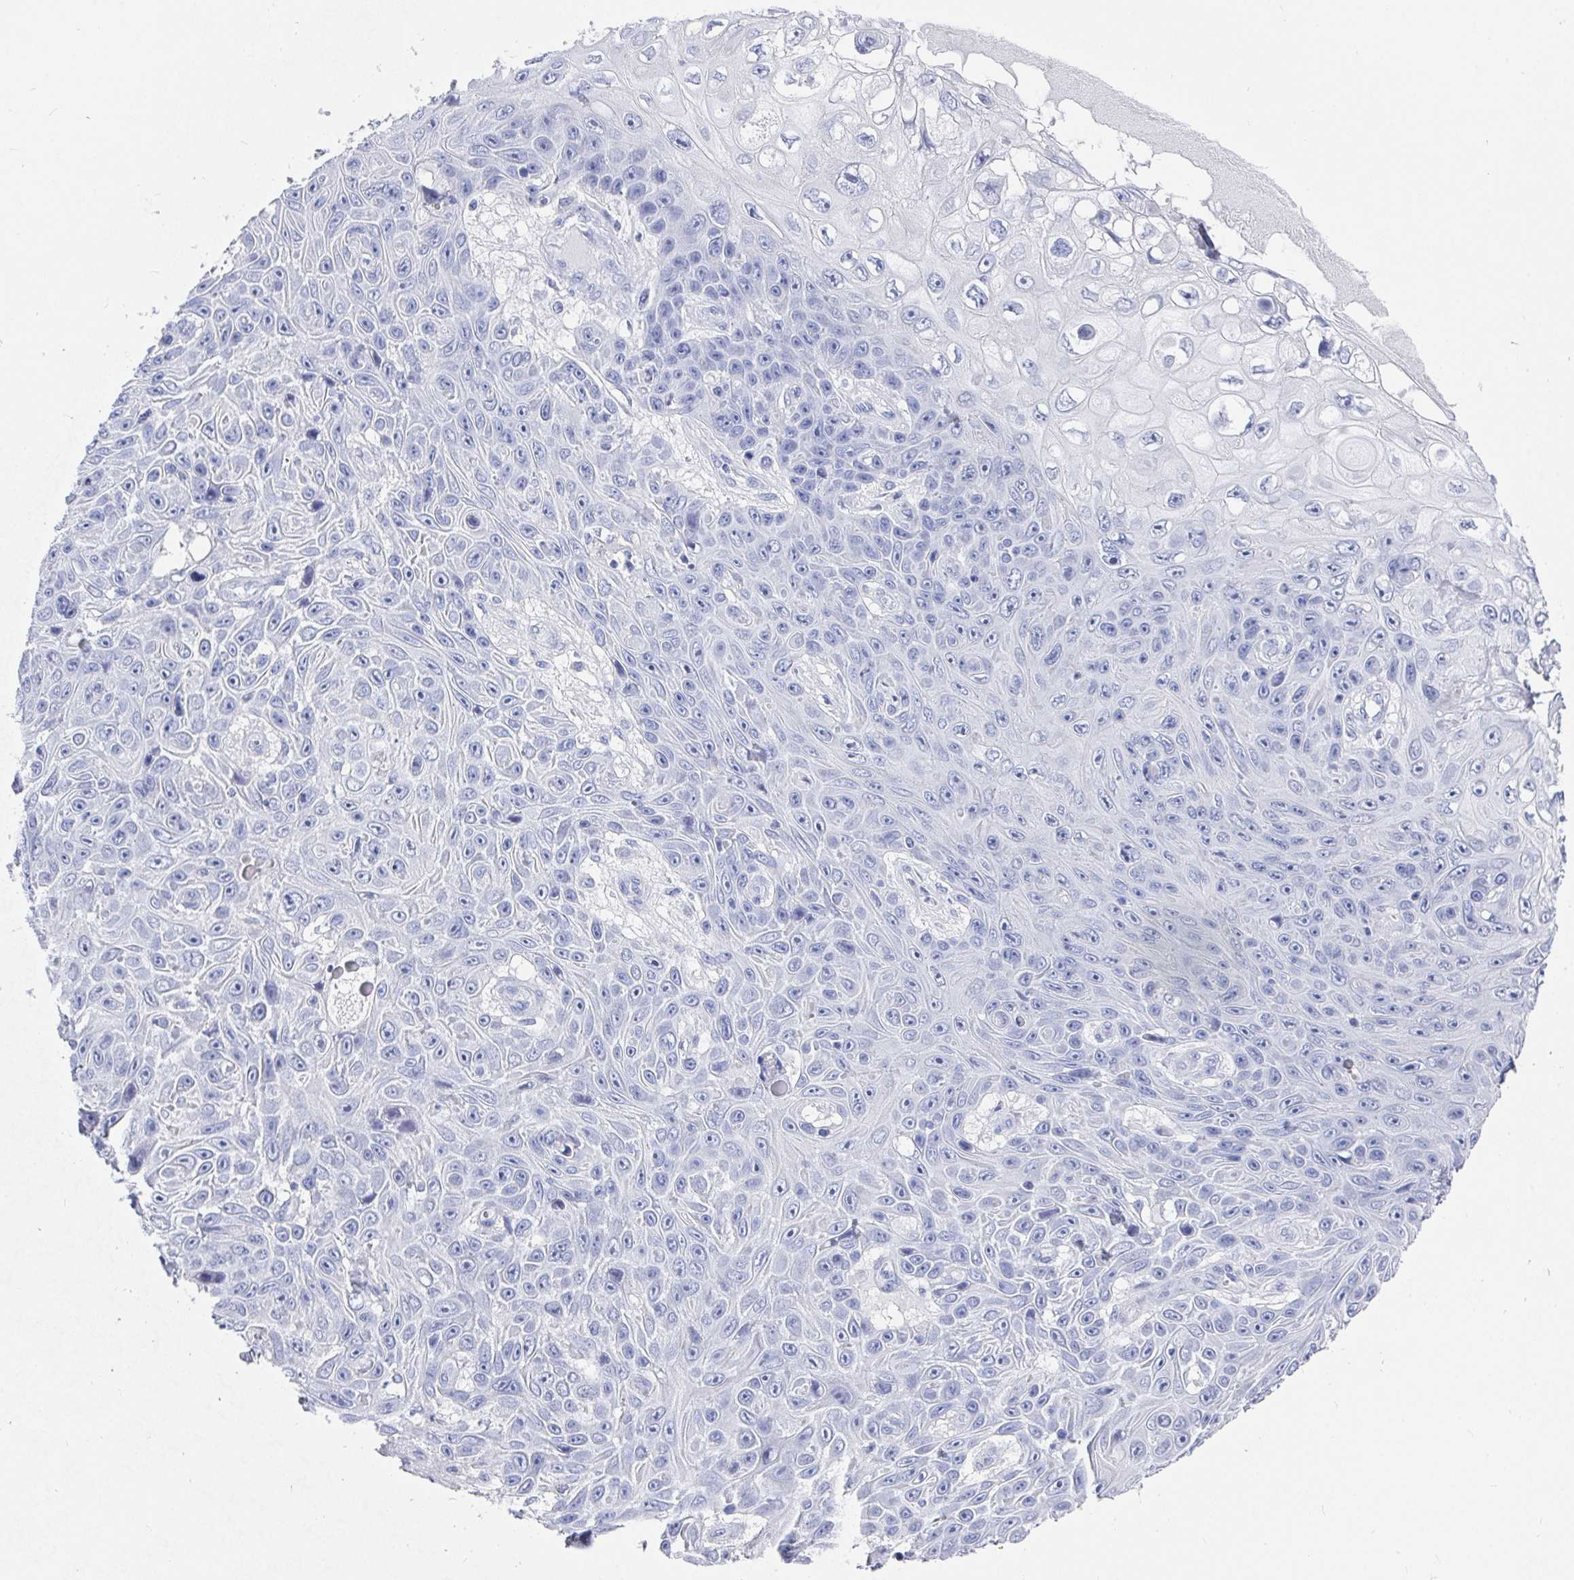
{"staining": {"intensity": "negative", "quantity": "none", "location": "none"}, "tissue": "skin cancer", "cell_type": "Tumor cells", "image_type": "cancer", "snomed": [{"axis": "morphology", "description": "Squamous cell carcinoma, NOS"}, {"axis": "topography", "description": "Skin"}], "caption": "High magnification brightfield microscopy of skin squamous cell carcinoma stained with DAB (3,3'-diaminobenzidine) (brown) and counterstained with hematoxylin (blue): tumor cells show no significant staining.", "gene": "GRIA1", "patient": {"sex": "male", "age": 82}}